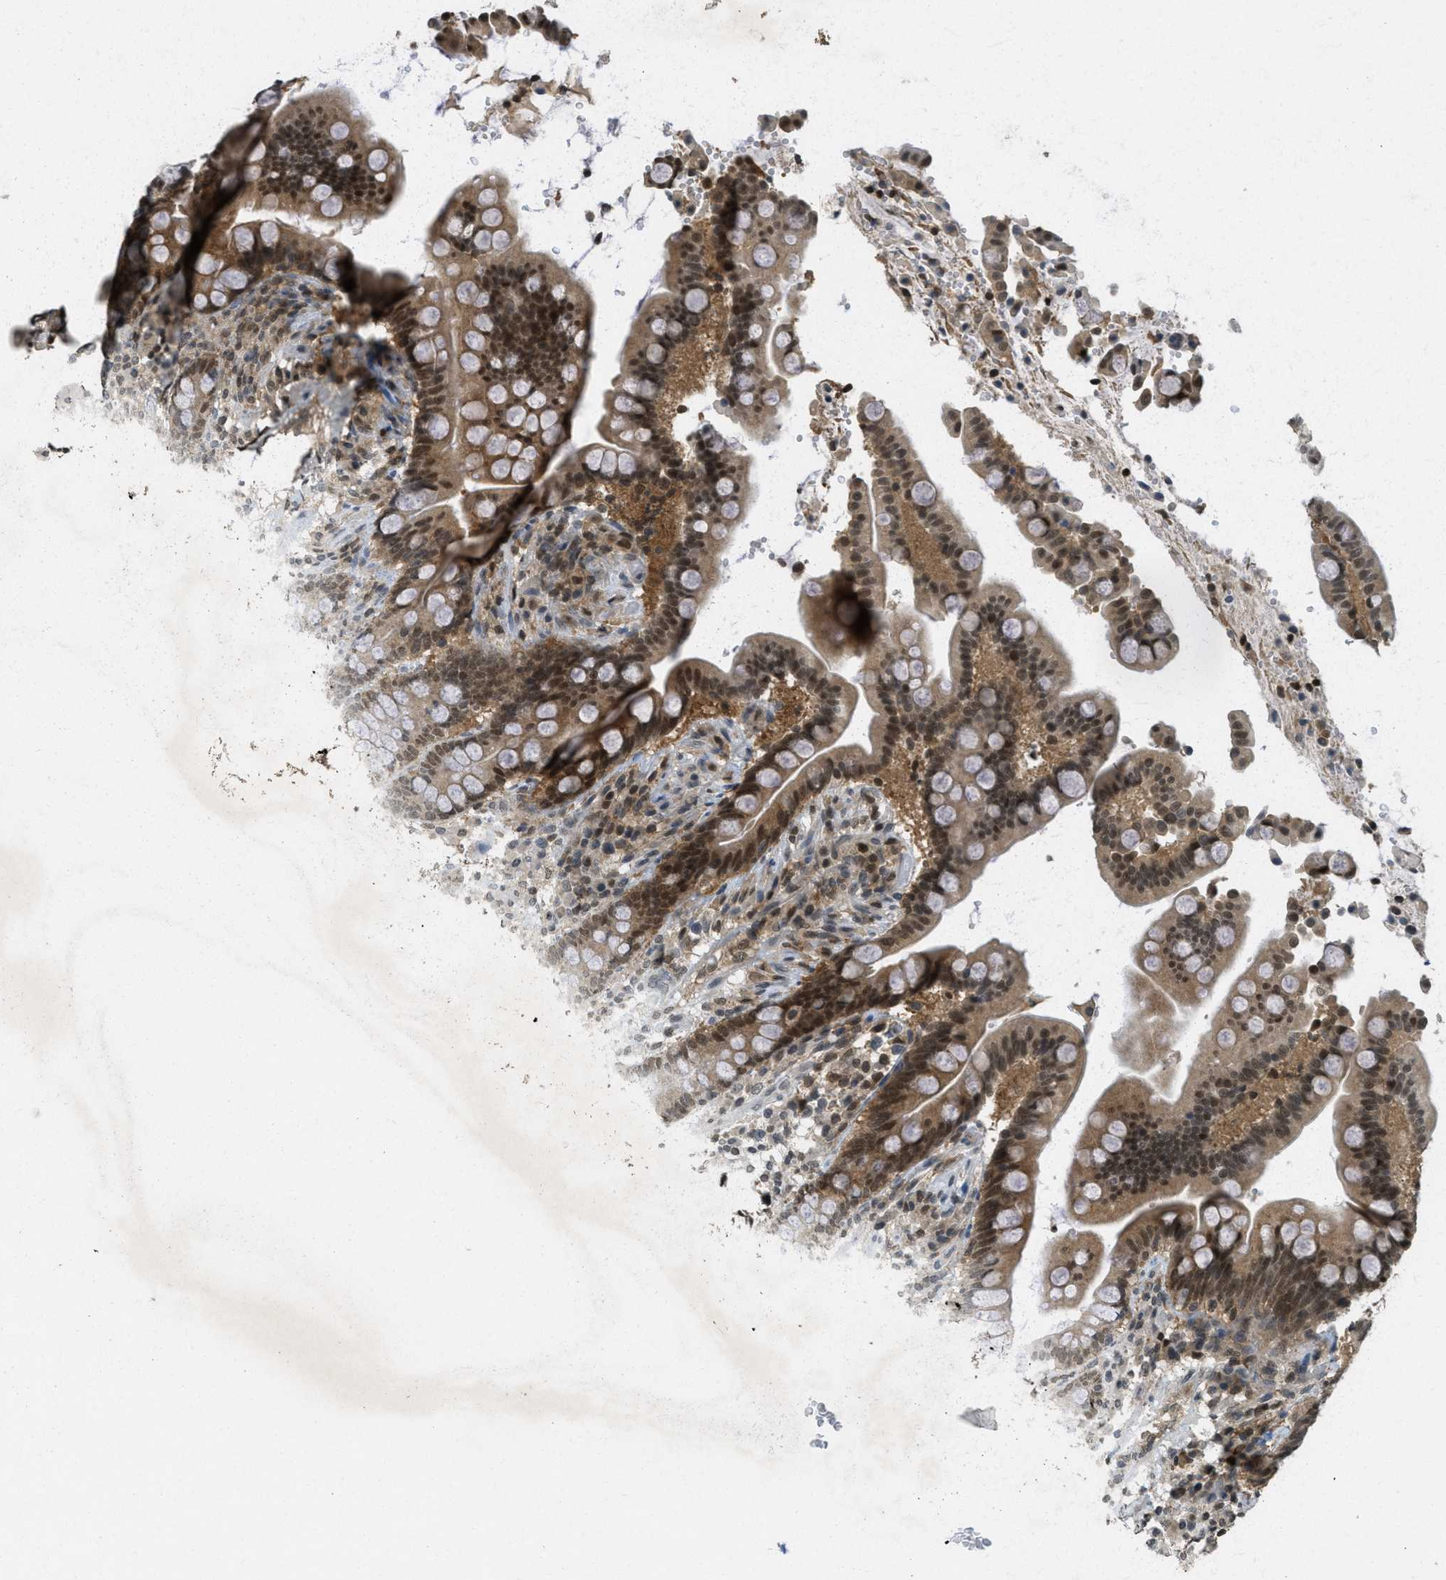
{"staining": {"intensity": "weak", "quantity": ">75%", "location": "nuclear"}, "tissue": "colon", "cell_type": "Endothelial cells", "image_type": "normal", "snomed": [{"axis": "morphology", "description": "Normal tissue, NOS"}, {"axis": "topography", "description": "Colon"}], "caption": "This is an image of IHC staining of normal colon, which shows weak expression in the nuclear of endothelial cells.", "gene": "DNAJB1", "patient": {"sex": "male", "age": 73}}